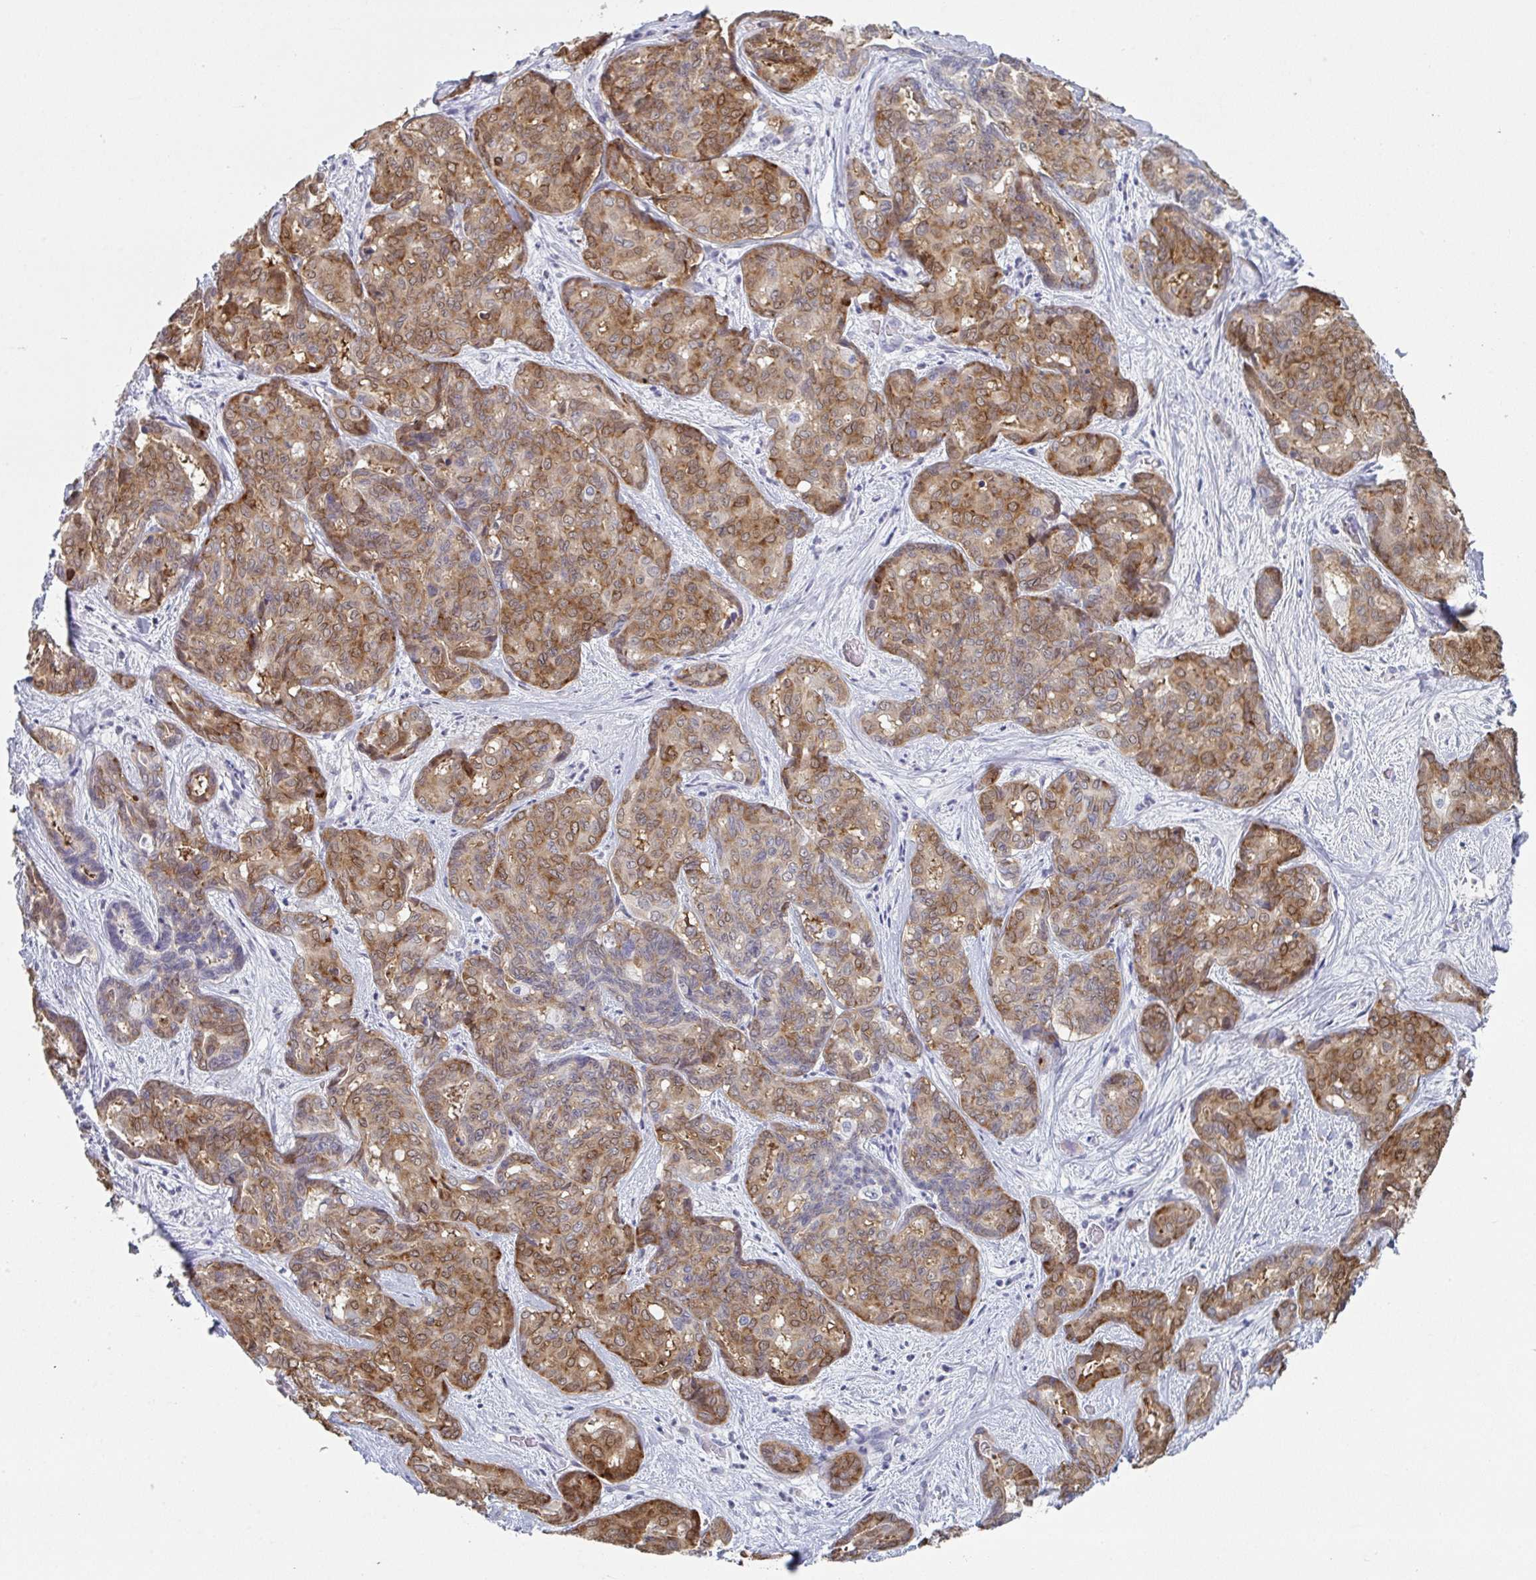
{"staining": {"intensity": "moderate", "quantity": ">75%", "location": "cytoplasmic/membranous,nuclear"}, "tissue": "liver cancer", "cell_type": "Tumor cells", "image_type": "cancer", "snomed": [{"axis": "morphology", "description": "Cholangiocarcinoma"}, {"axis": "topography", "description": "Liver"}], "caption": "Liver cancer tissue shows moderate cytoplasmic/membranous and nuclear positivity in approximately >75% of tumor cells", "gene": "A1CF", "patient": {"sex": "female", "age": 64}}